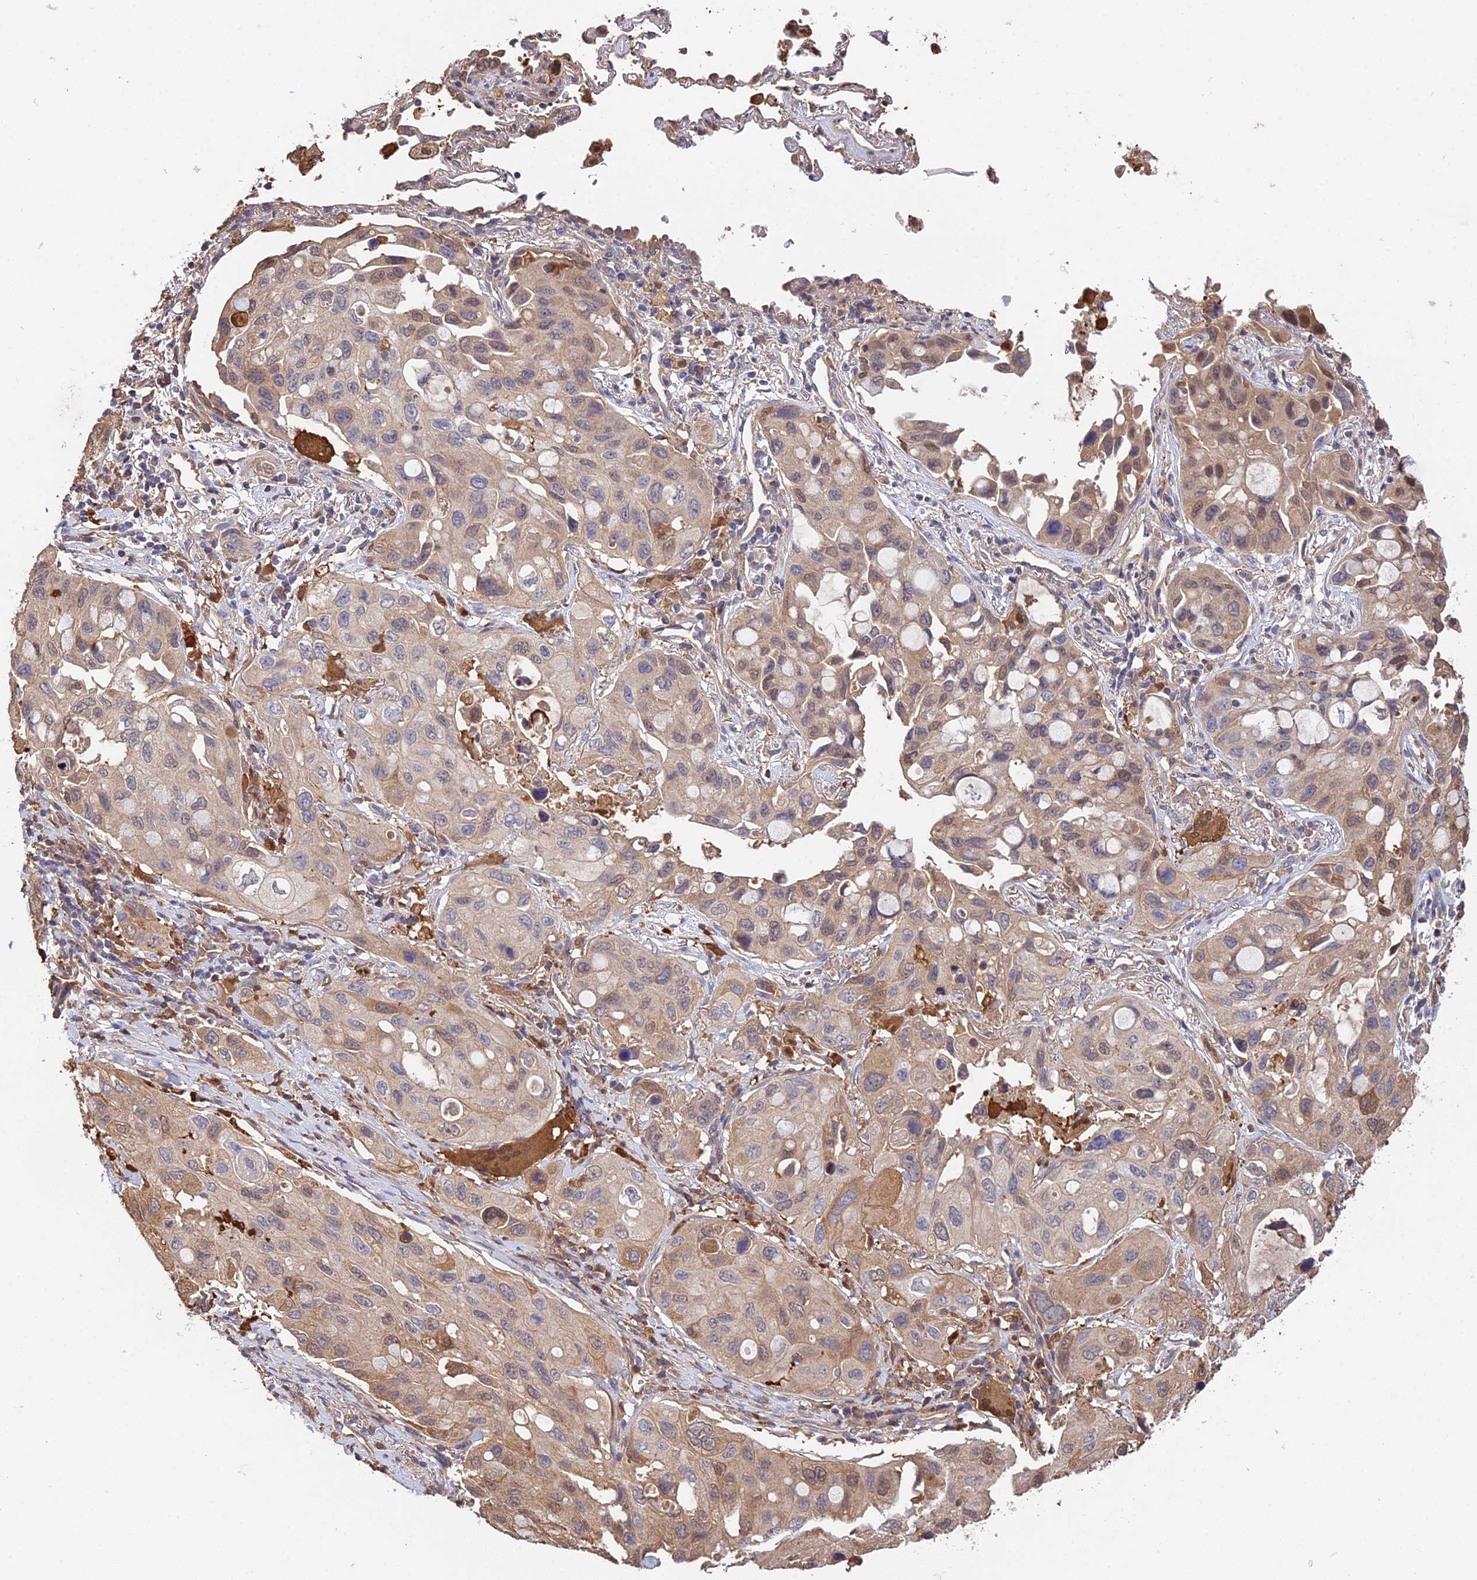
{"staining": {"intensity": "weak", "quantity": "25%-75%", "location": "cytoplasmic/membranous,nuclear"}, "tissue": "lung cancer", "cell_type": "Tumor cells", "image_type": "cancer", "snomed": [{"axis": "morphology", "description": "Squamous cell carcinoma, NOS"}, {"axis": "topography", "description": "Lung"}], "caption": "Weak cytoplasmic/membranous and nuclear expression is identified in approximately 25%-75% of tumor cells in lung cancer.", "gene": "FBP1", "patient": {"sex": "female", "age": 73}}